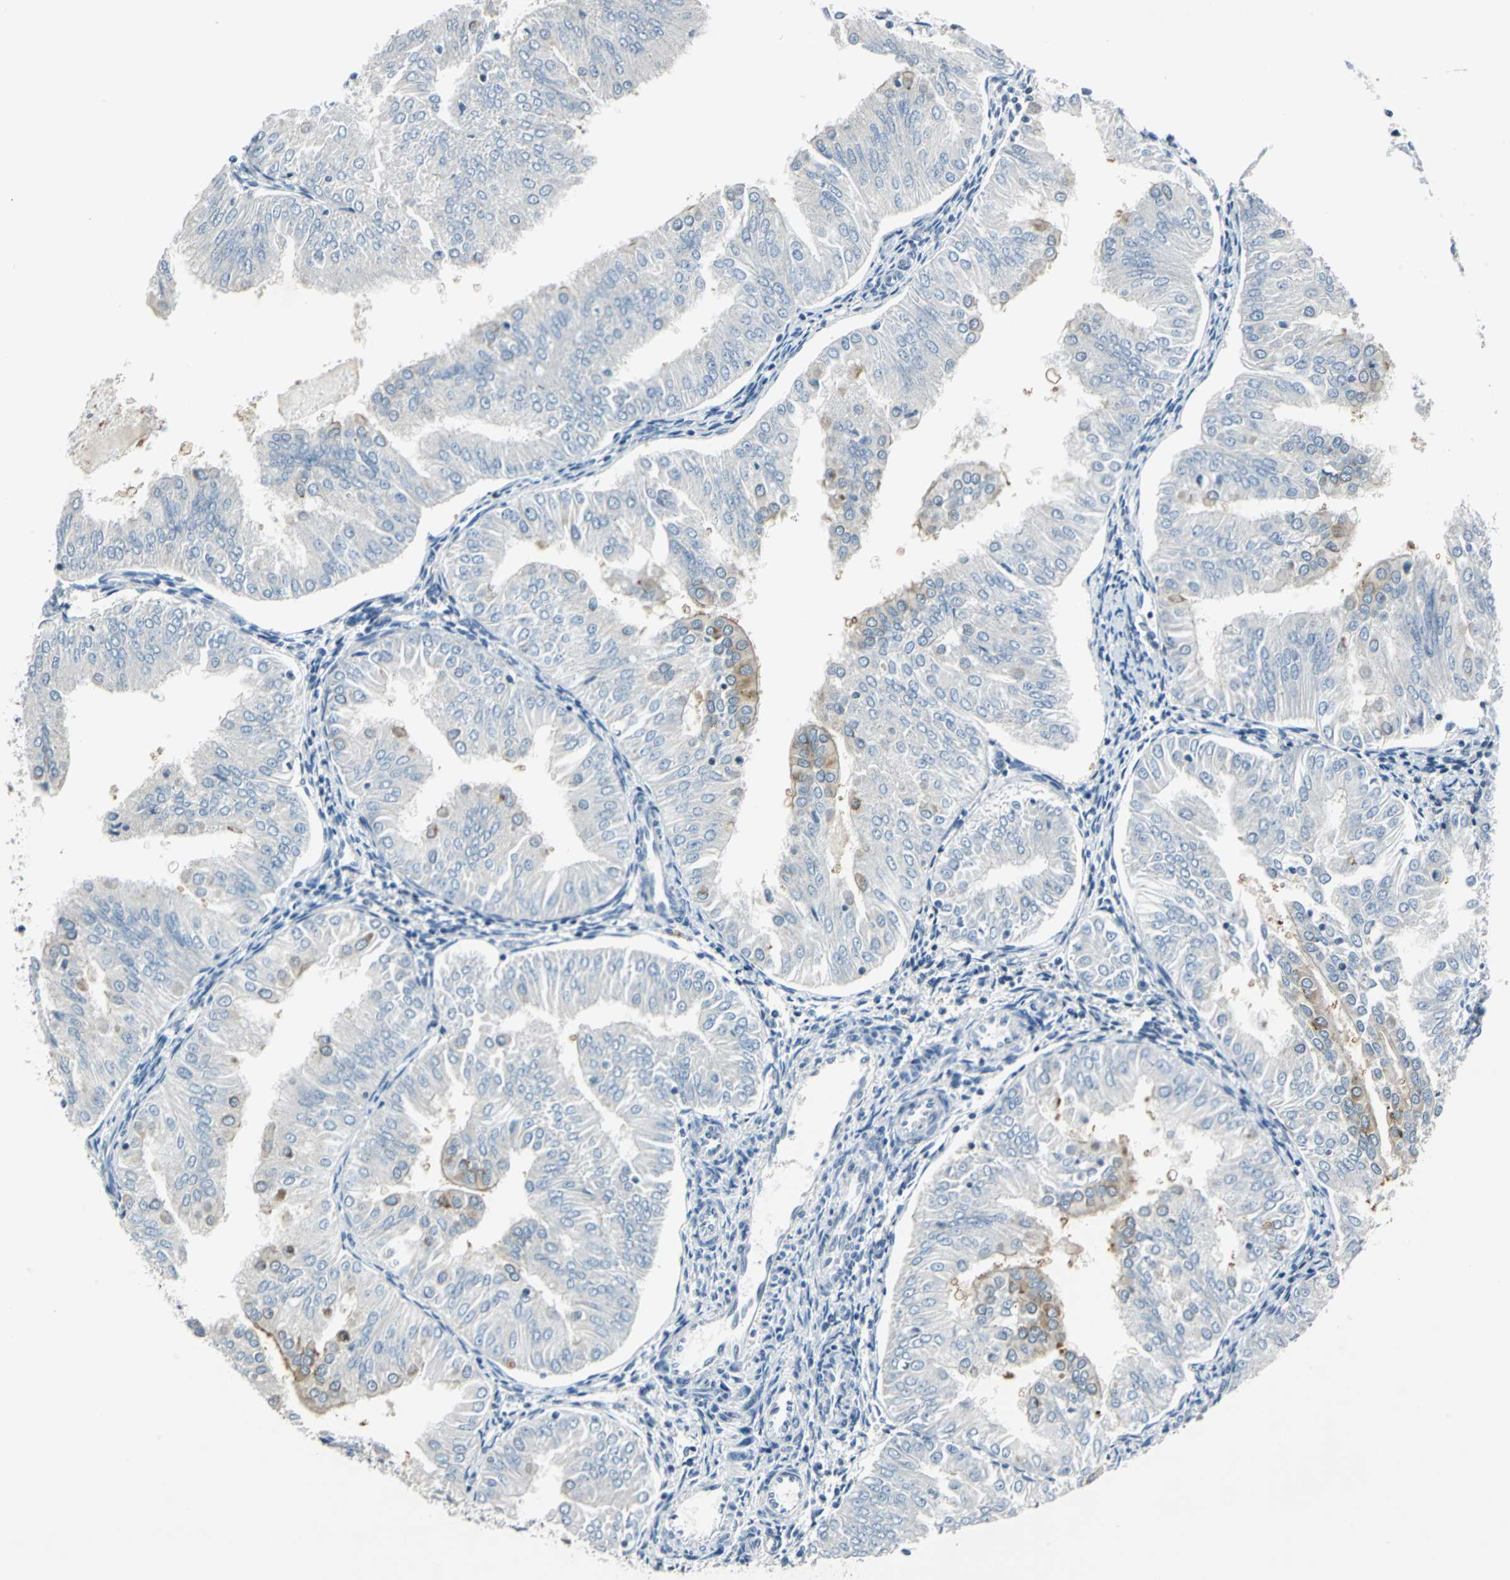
{"staining": {"intensity": "weak", "quantity": "<25%", "location": "cytoplasmic/membranous"}, "tissue": "endometrial cancer", "cell_type": "Tumor cells", "image_type": "cancer", "snomed": [{"axis": "morphology", "description": "Adenocarcinoma, NOS"}, {"axis": "topography", "description": "Endometrium"}], "caption": "Human endometrial adenocarcinoma stained for a protein using IHC exhibits no staining in tumor cells.", "gene": "HCFC2", "patient": {"sex": "female", "age": 53}}